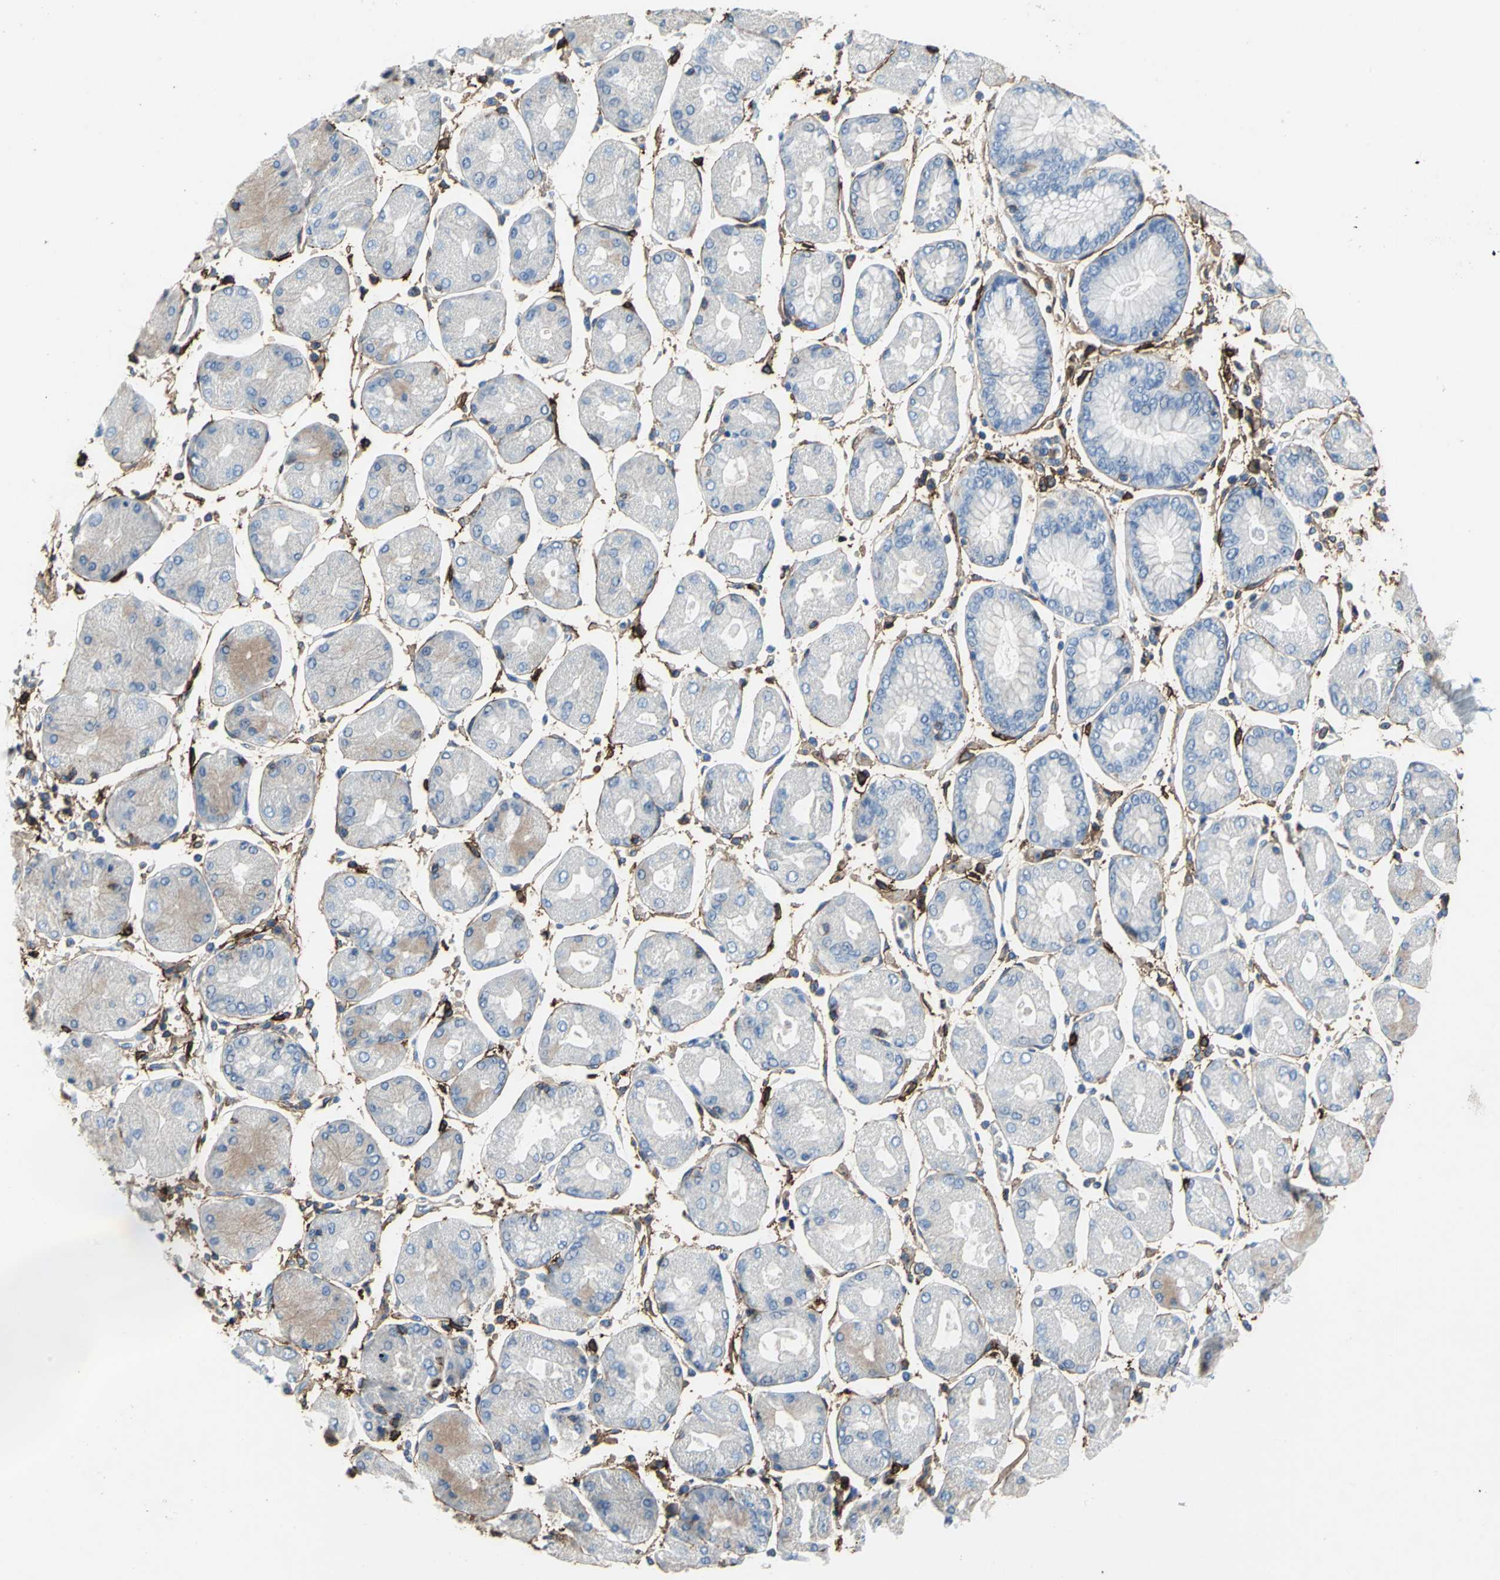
{"staining": {"intensity": "weak", "quantity": "25%-75%", "location": "cytoplasmic/membranous"}, "tissue": "stomach cancer", "cell_type": "Tumor cells", "image_type": "cancer", "snomed": [{"axis": "morphology", "description": "Normal tissue, NOS"}, {"axis": "morphology", "description": "Adenocarcinoma, NOS"}, {"axis": "topography", "description": "Stomach, upper"}, {"axis": "topography", "description": "Stomach"}], "caption": "Immunohistochemistry of stomach cancer displays low levels of weak cytoplasmic/membranous staining in approximately 25%-75% of tumor cells.", "gene": "CD44", "patient": {"sex": "male", "age": 59}}